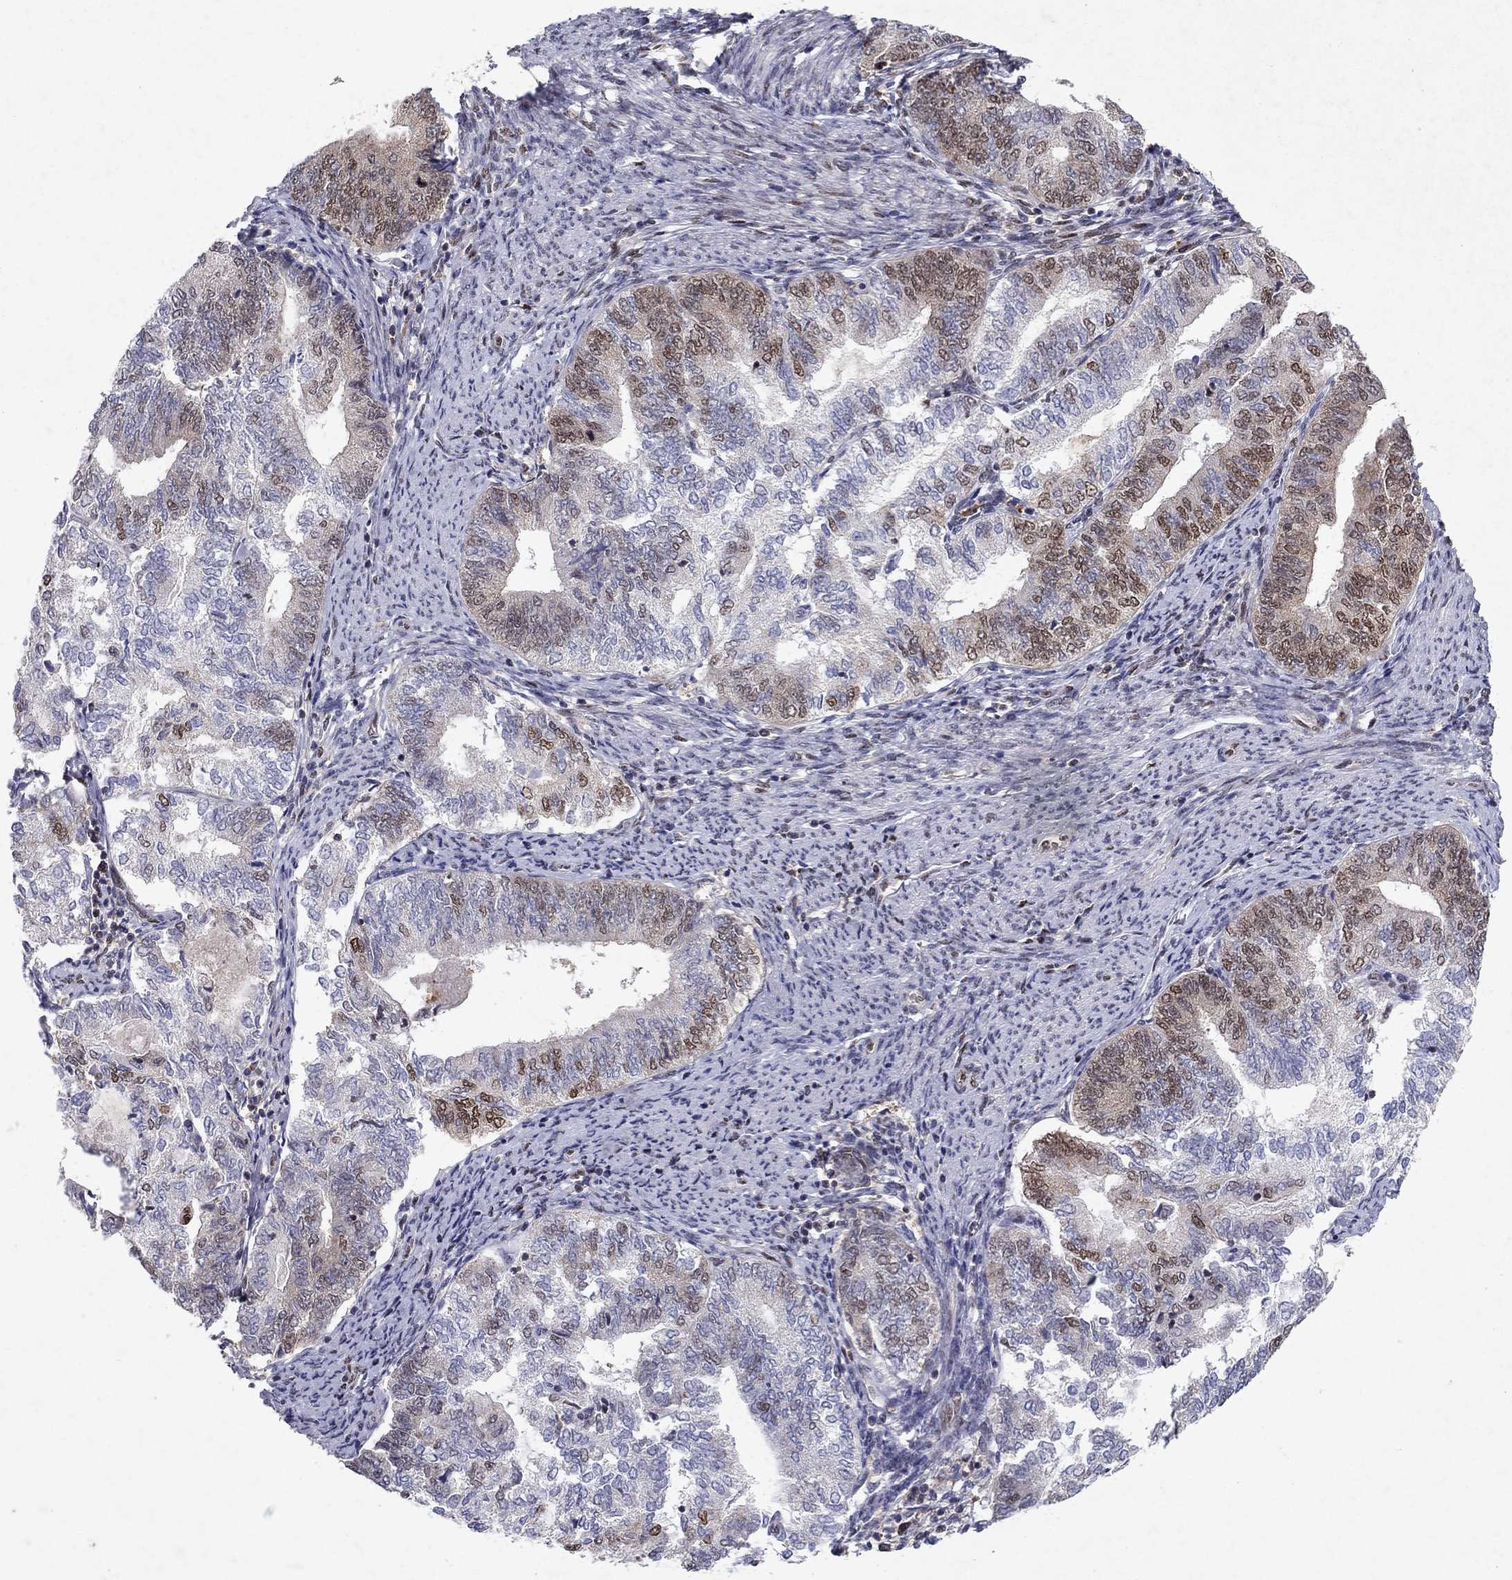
{"staining": {"intensity": "moderate", "quantity": "<25%", "location": "nuclear"}, "tissue": "endometrial cancer", "cell_type": "Tumor cells", "image_type": "cancer", "snomed": [{"axis": "morphology", "description": "Adenocarcinoma, NOS"}, {"axis": "topography", "description": "Endometrium"}], "caption": "Tumor cells demonstrate low levels of moderate nuclear positivity in approximately <25% of cells in human endometrial cancer (adenocarcinoma). Ihc stains the protein in brown and the nuclei are stained blue.", "gene": "CRTC1", "patient": {"sex": "female", "age": 65}}